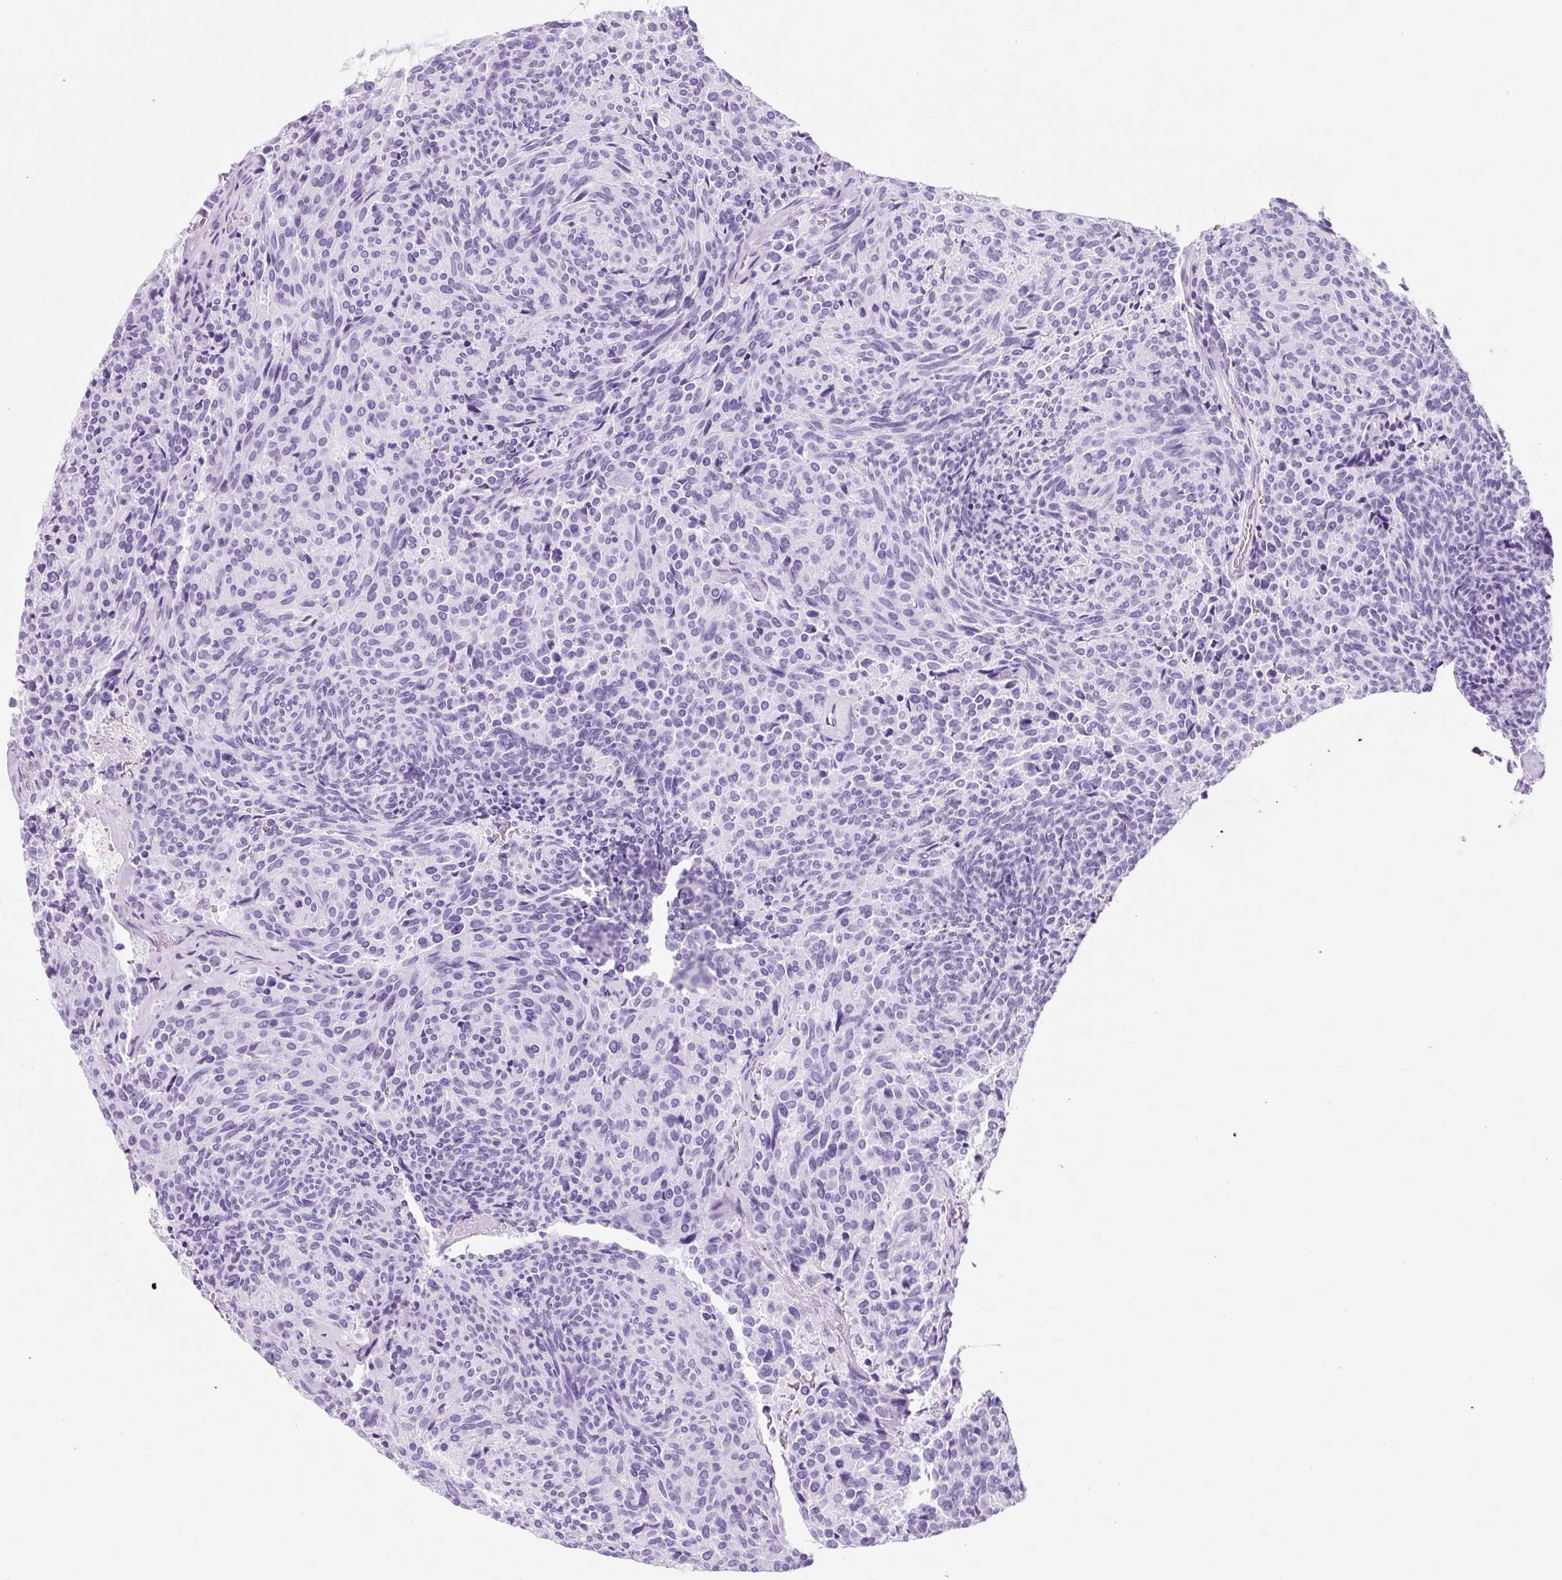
{"staining": {"intensity": "negative", "quantity": "none", "location": "none"}, "tissue": "carcinoid", "cell_type": "Tumor cells", "image_type": "cancer", "snomed": [{"axis": "morphology", "description": "Carcinoid, malignant, NOS"}, {"axis": "topography", "description": "Pancreas"}], "caption": "The photomicrograph displays no staining of tumor cells in carcinoid (malignant).", "gene": "TMEM89", "patient": {"sex": "female", "age": 54}}